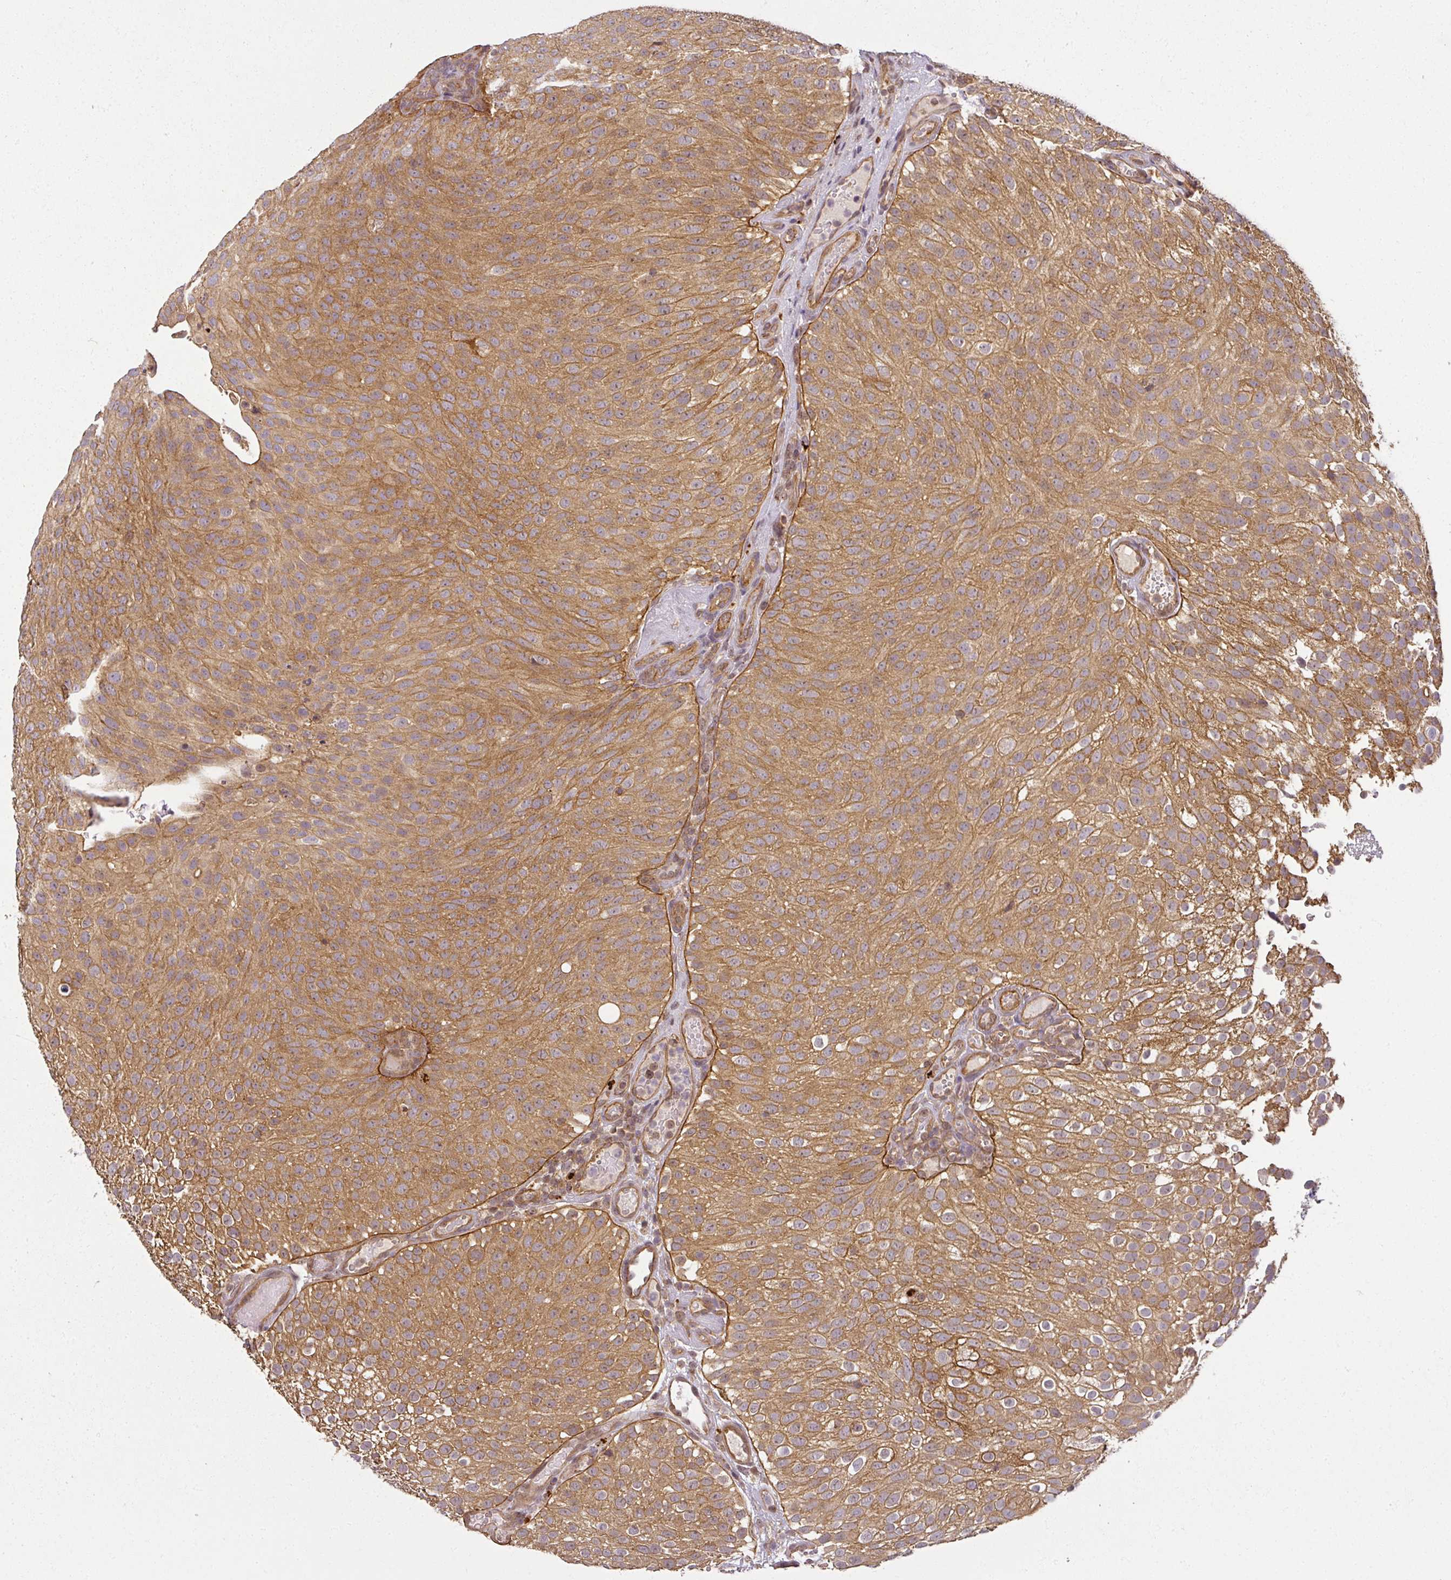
{"staining": {"intensity": "moderate", "quantity": ">75%", "location": "cytoplasmic/membranous"}, "tissue": "urothelial cancer", "cell_type": "Tumor cells", "image_type": "cancer", "snomed": [{"axis": "morphology", "description": "Urothelial carcinoma, Low grade"}, {"axis": "topography", "description": "Urinary bladder"}], "caption": "Immunohistochemistry (IHC) image of urothelial cancer stained for a protein (brown), which exhibits medium levels of moderate cytoplasmic/membranous staining in about >75% of tumor cells.", "gene": "DIMT1", "patient": {"sex": "male", "age": 78}}